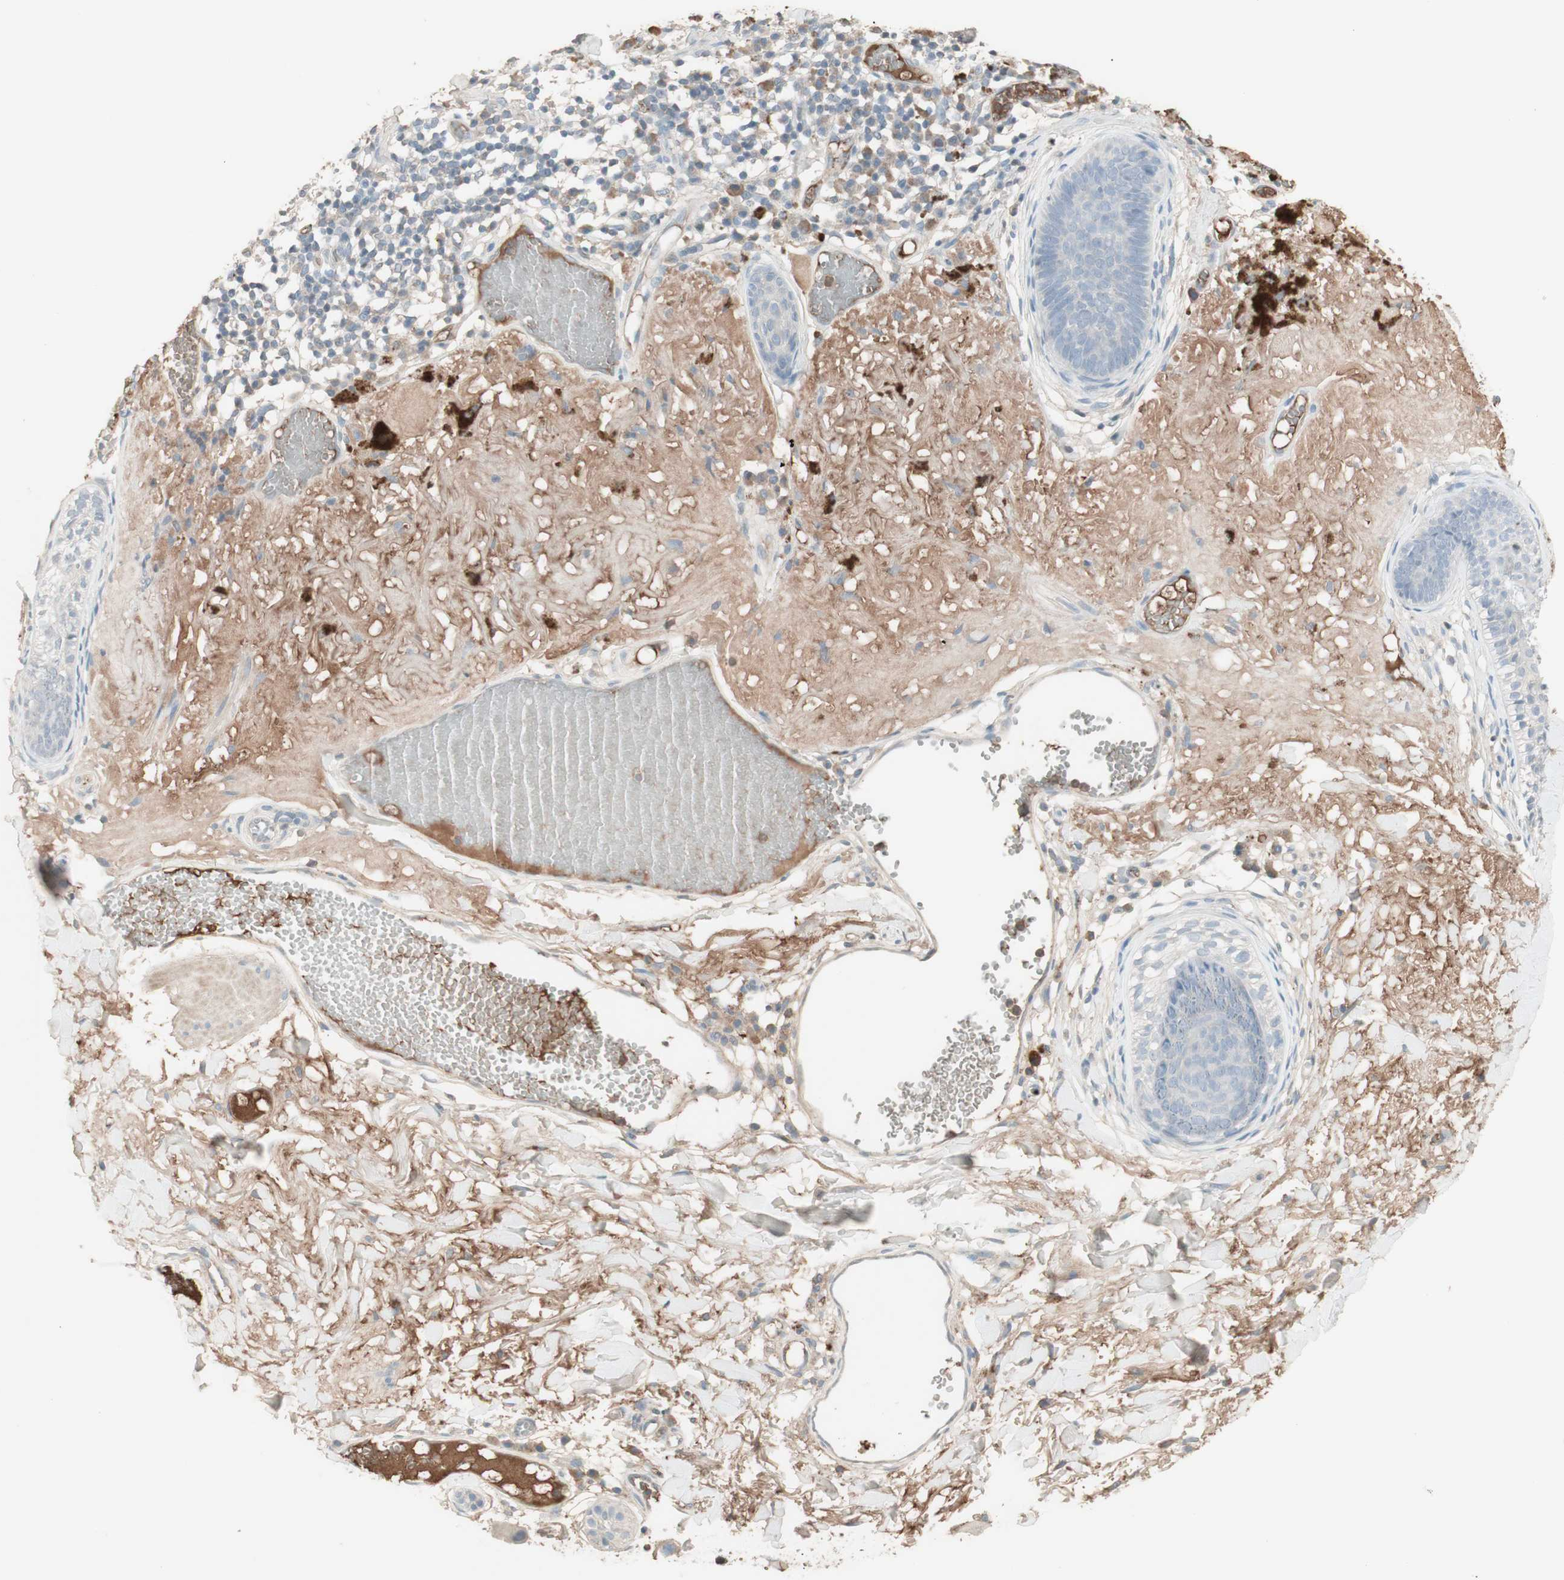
{"staining": {"intensity": "negative", "quantity": "none", "location": "none"}, "tissue": "melanoma", "cell_type": "Tumor cells", "image_type": "cancer", "snomed": [{"axis": "morphology", "description": "Malignant melanoma in situ"}, {"axis": "morphology", "description": "Malignant melanoma, NOS"}, {"axis": "topography", "description": "Skin"}], "caption": "Immunohistochemistry (IHC) micrograph of neoplastic tissue: human malignant melanoma stained with DAB exhibits no significant protein expression in tumor cells.", "gene": "IFNG", "patient": {"sex": "female", "age": 88}}